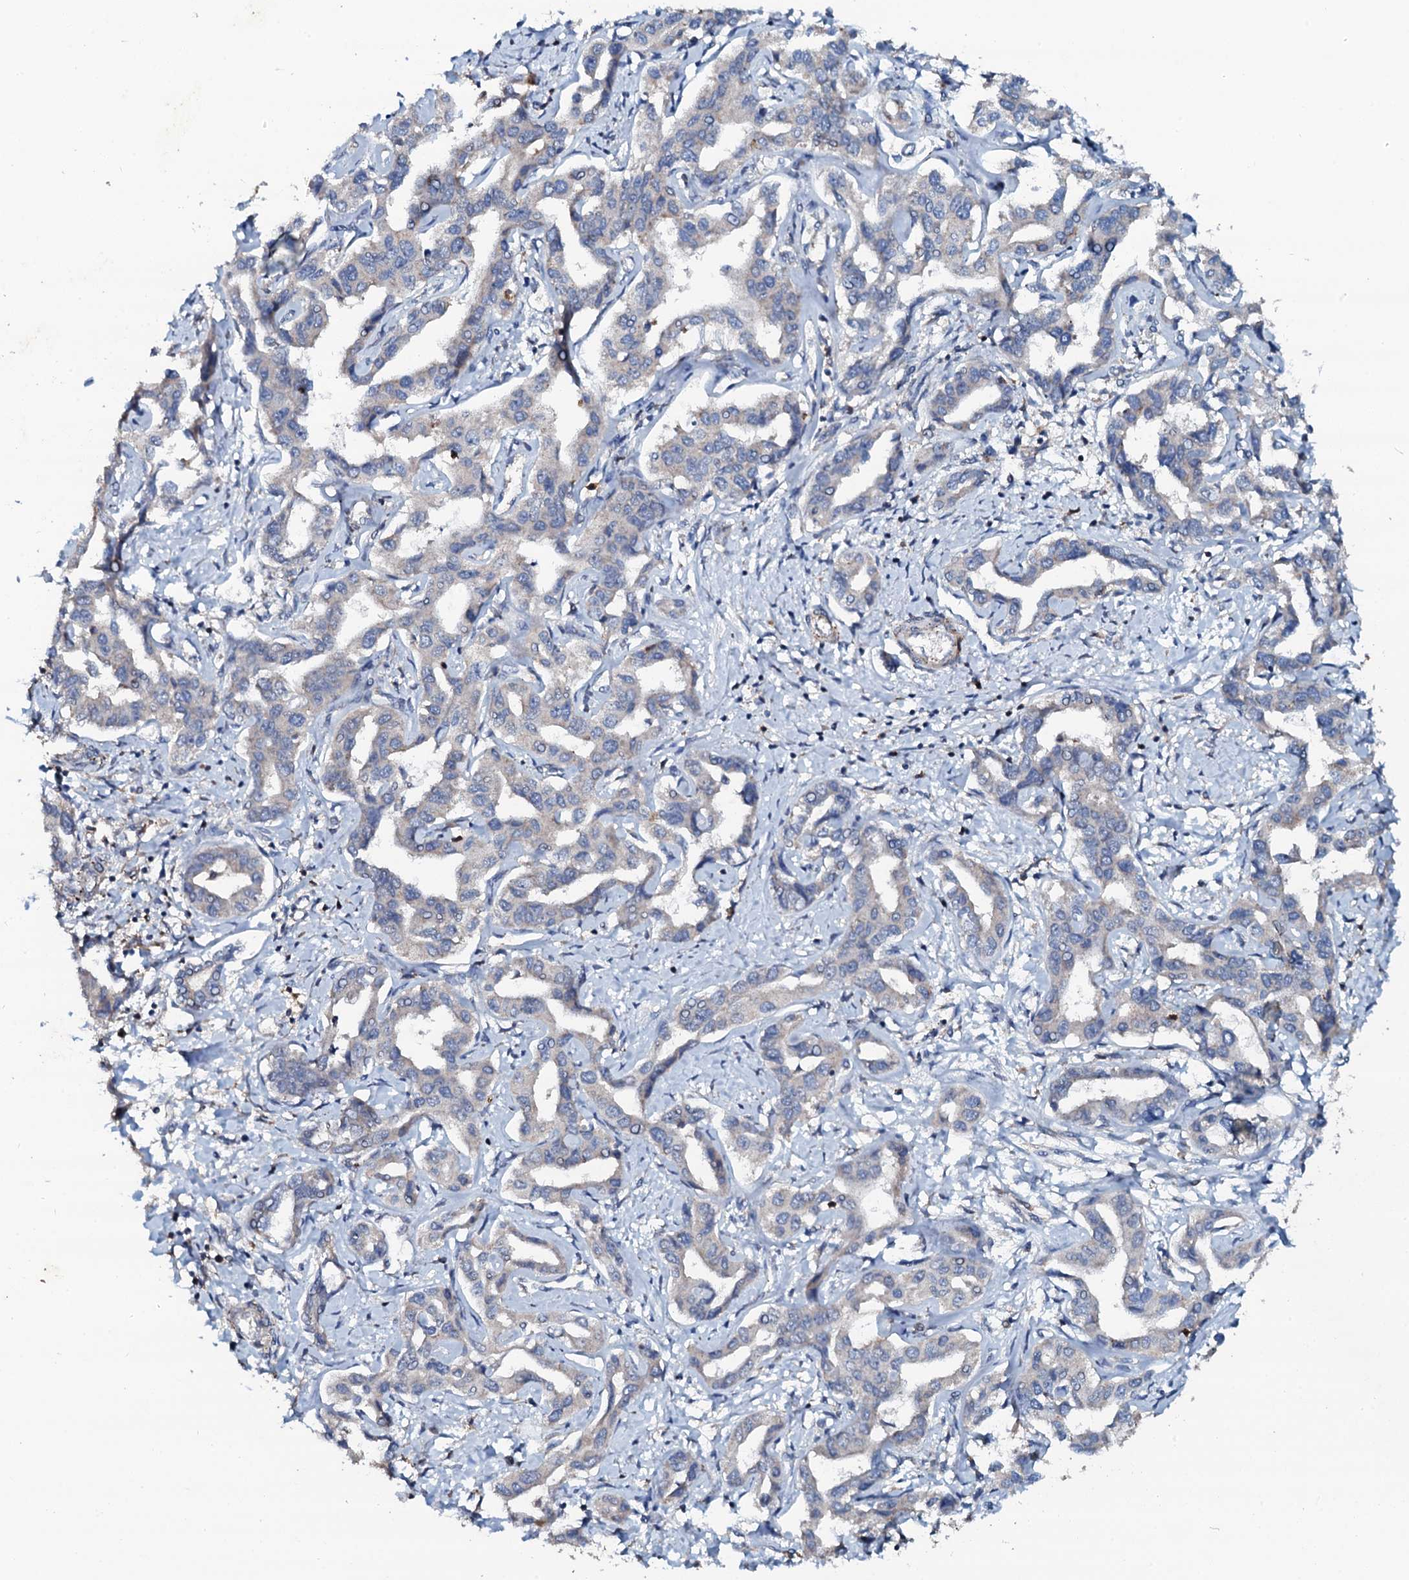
{"staining": {"intensity": "negative", "quantity": "none", "location": "none"}, "tissue": "liver cancer", "cell_type": "Tumor cells", "image_type": "cancer", "snomed": [{"axis": "morphology", "description": "Cholangiocarcinoma"}, {"axis": "topography", "description": "Liver"}], "caption": "Immunohistochemical staining of liver cholangiocarcinoma reveals no significant positivity in tumor cells.", "gene": "GRK2", "patient": {"sex": "male", "age": 59}}